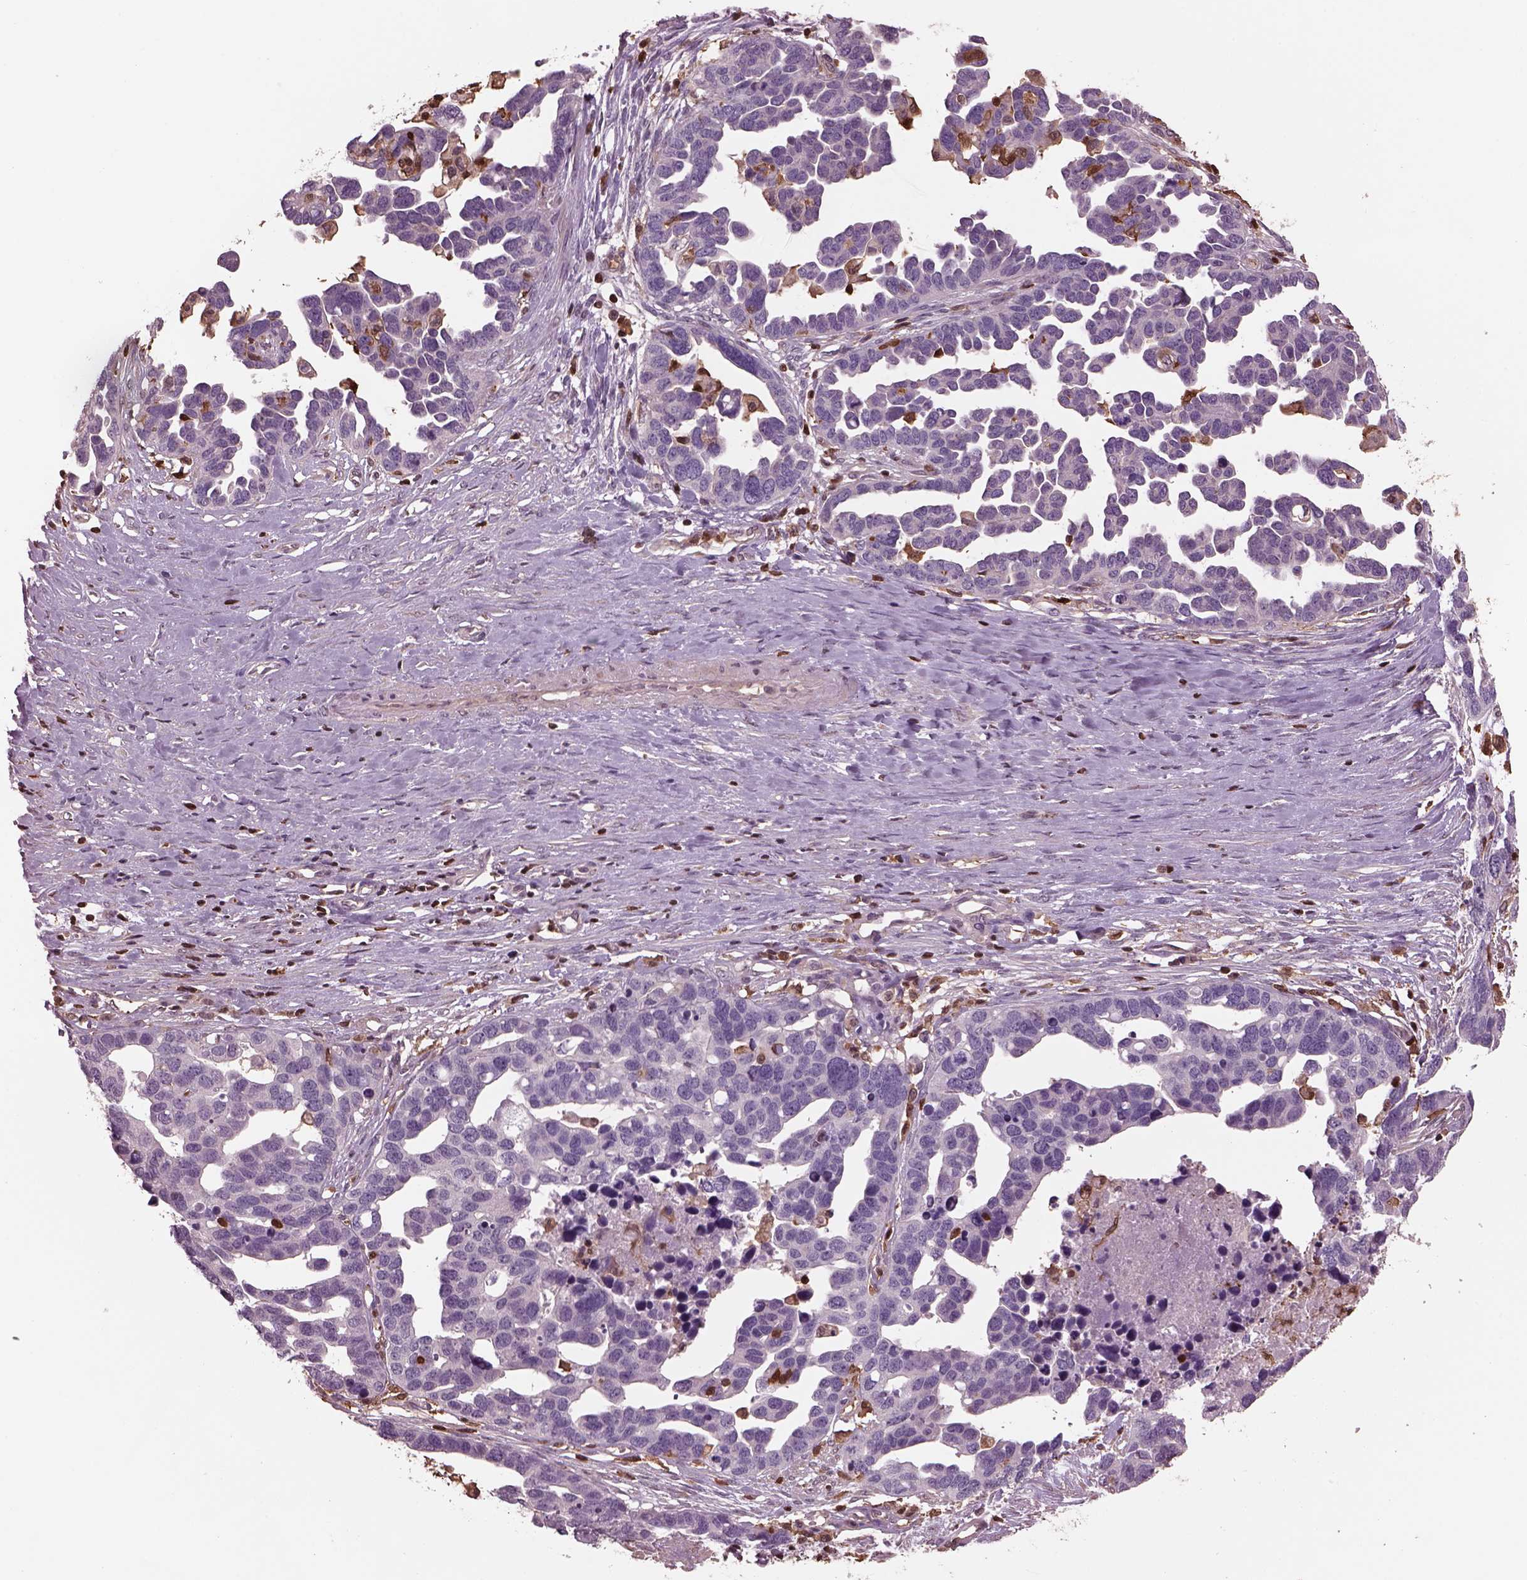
{"staining": {"intensity": "negative", "quantity": "none", "location": "none"}, "tissue": "ovarian cancer", "cell_type": "Tumor cells", "image_type": "cancer", "snomed": [{"axis": "morphology", "description": "Cystadenocarcinoma, serous, NOS"}, {"axis": "topography", "description": "Ovary"}], "caption": "IHC photomicrograph of serous cystadenocarcinoma (ovarian) stained for a protein (brown), which demonstrates no positivity in tumor cells. Brightfield microscopy of IHC stained with DAB (brown) and hematoxylin (blue), captured at high magnification.", "gene": "IL31RA", "patient": {"sex": "female", "age": 54}}